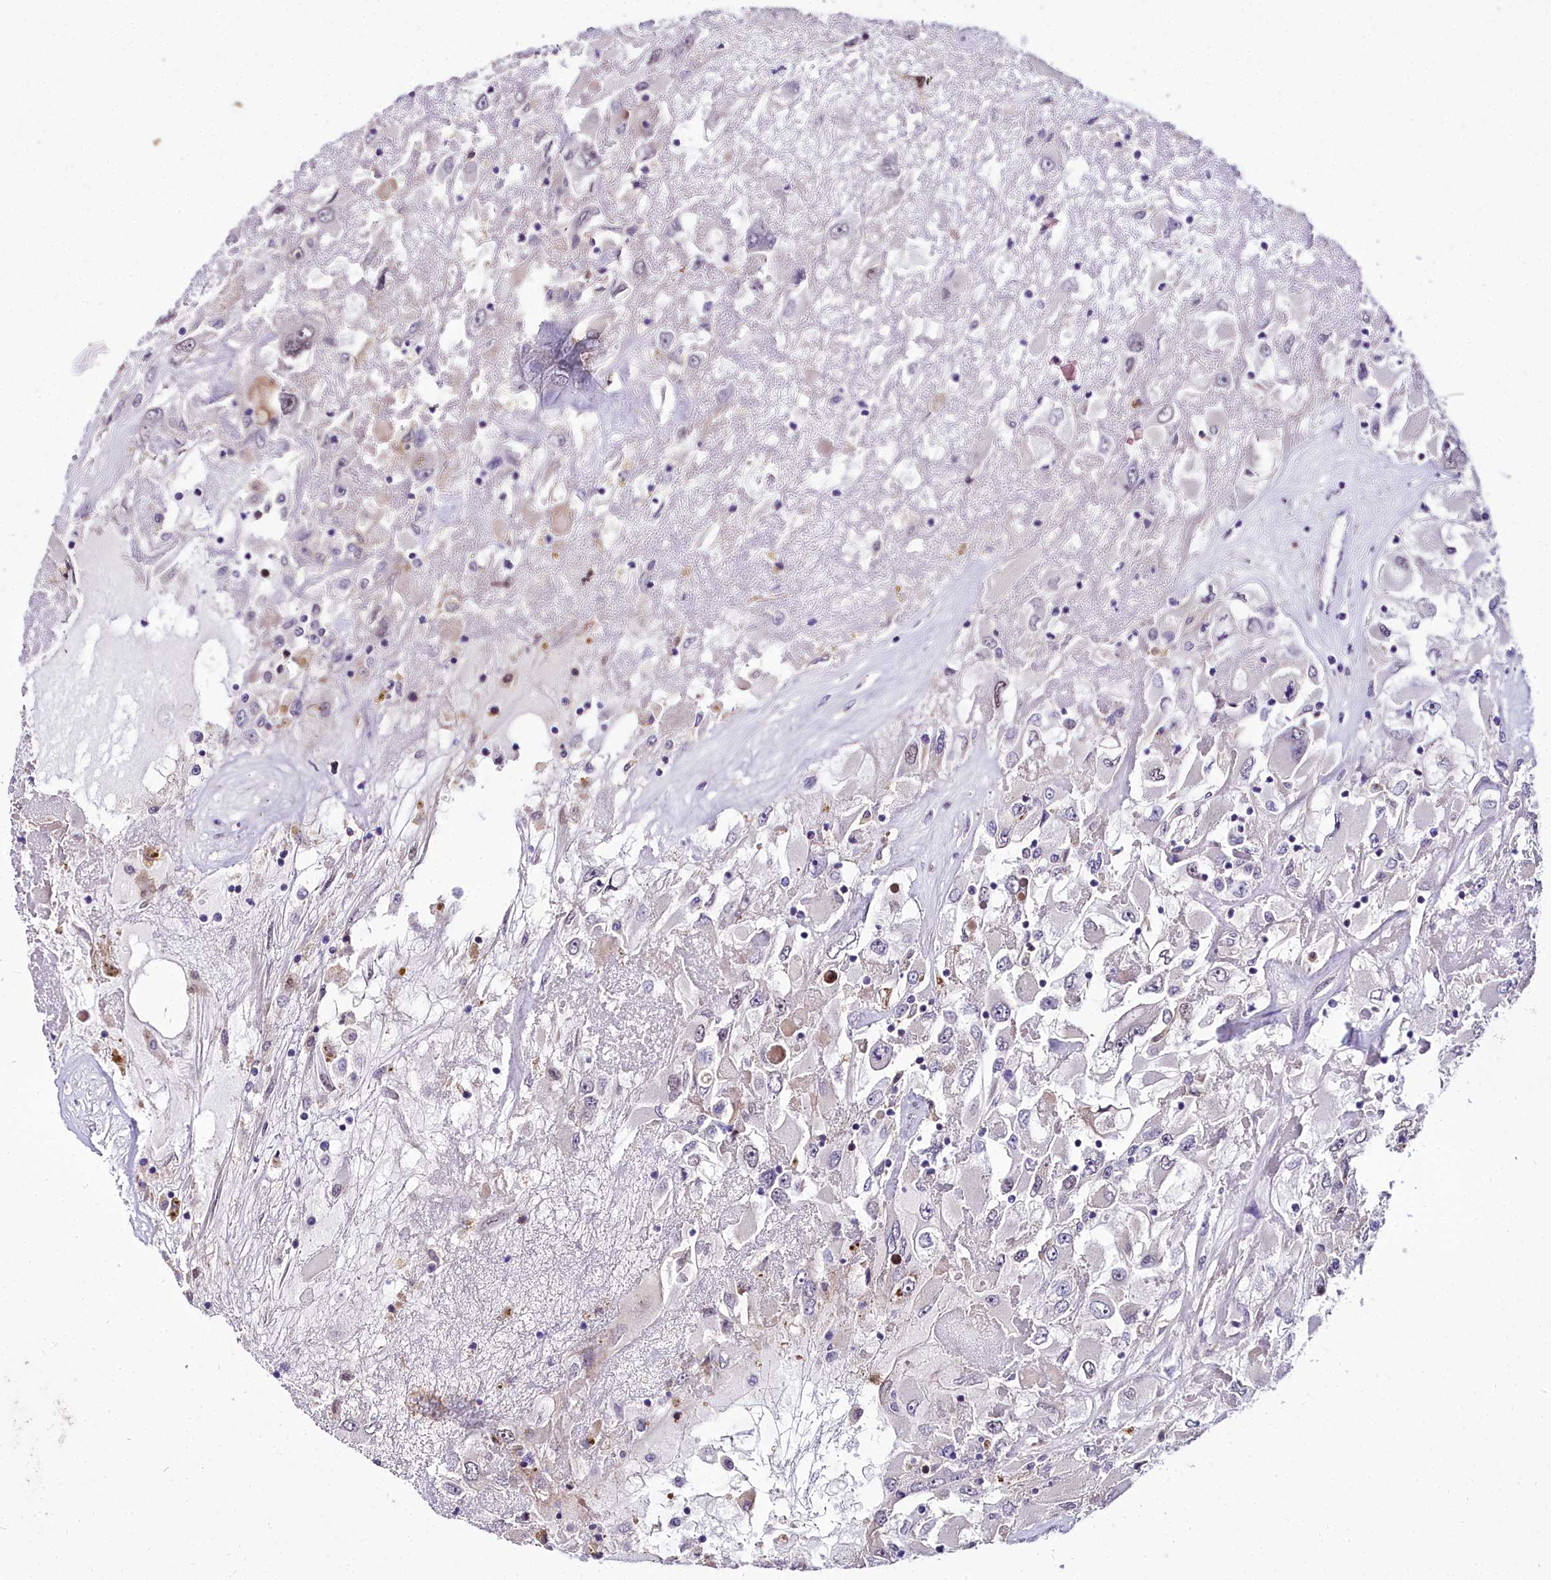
{"staining": {"intensity": "negative", "quantity": "none", "location": "none"}, "tissue": "renal cancer", "cell_type": "Tumor cells", "image_type": "cancer", "snomed": [{"axis": "morphology", "description": "Adenocarcinoma, NOS"}, {"axis": "topography", "description": "Kidney"}], "caption": "Immunohistochemistry (IHC) image of neoplastic tissue: human renal cancer (adenocarcinoma) stained with DAB (3,3'-diaminobenzidine) demonstrates no significant protein expression in tumor cells.", "gene": "TRIML2", "patient": {"sex": "female", "age": 52}}